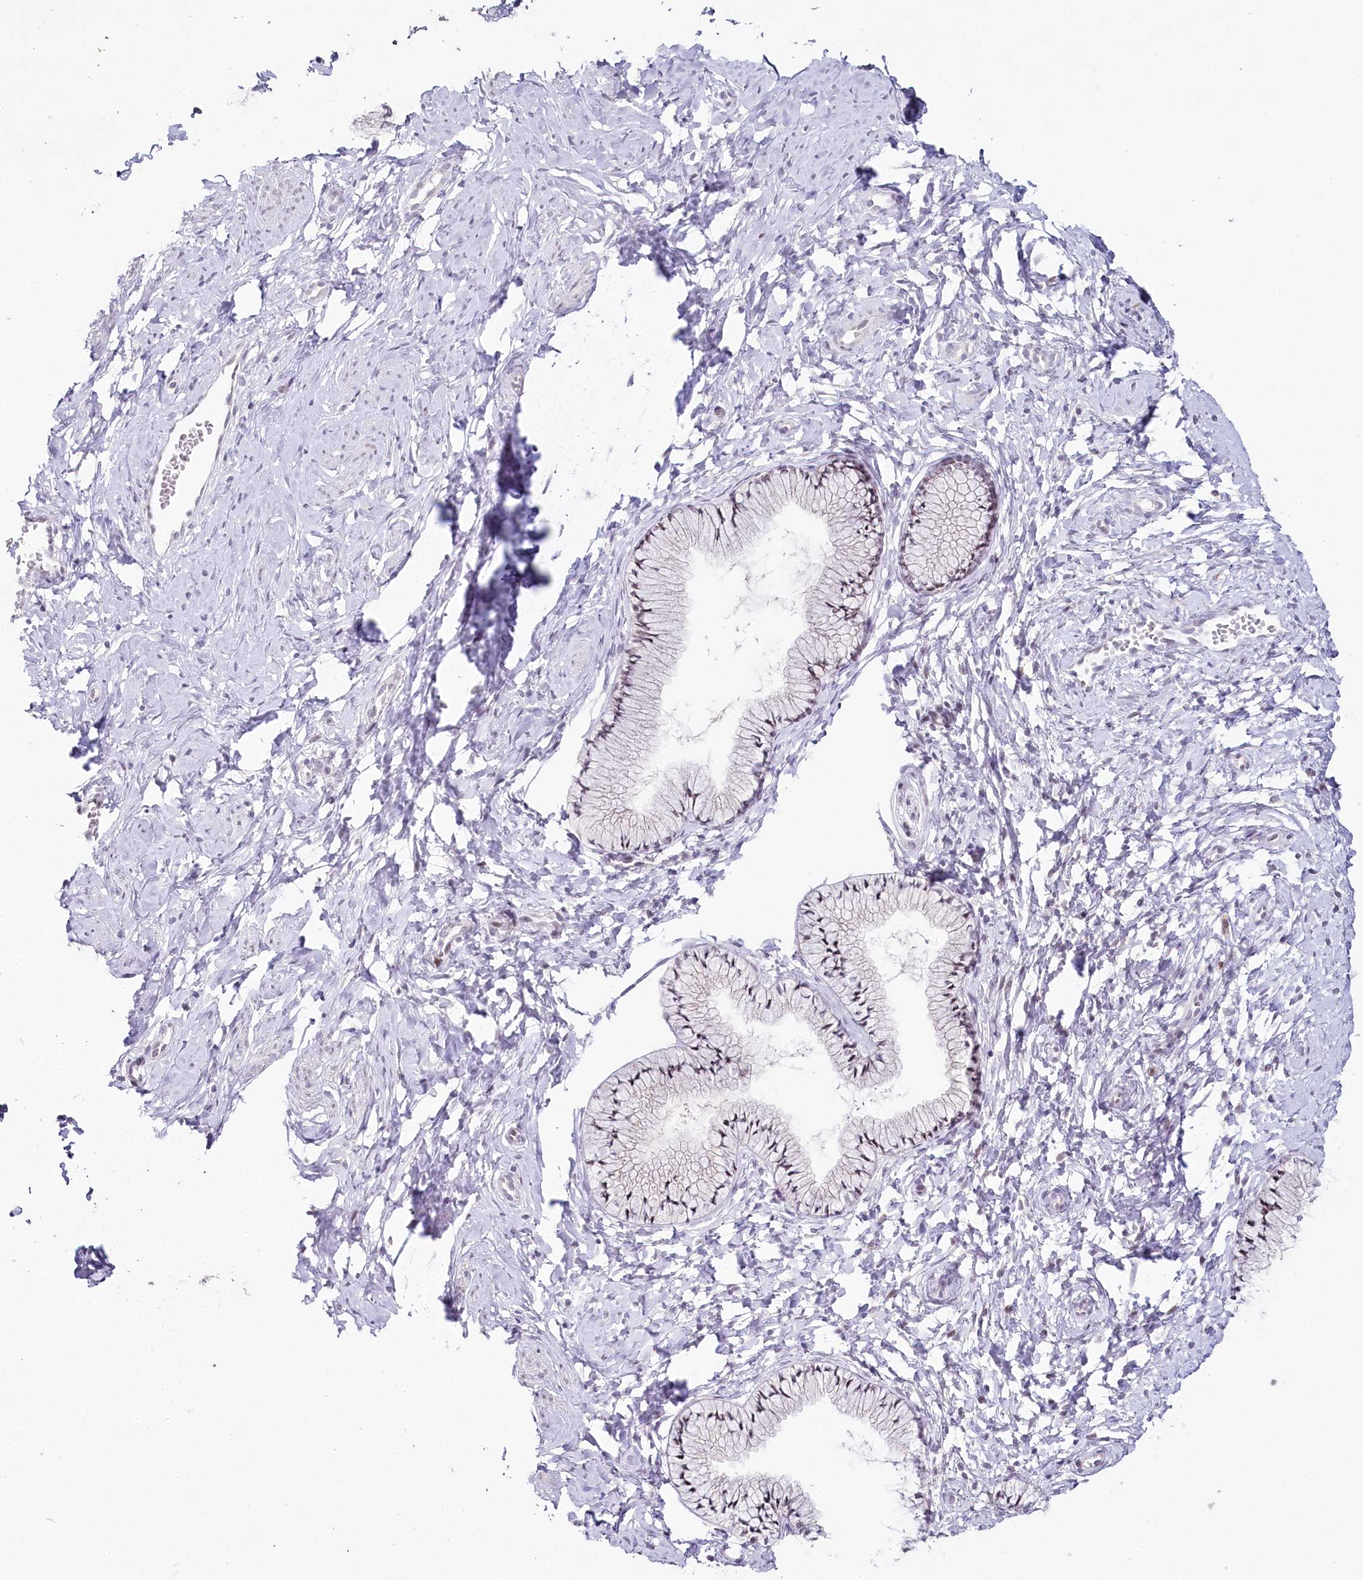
{"staining": {"intensity": "weak", "quantity": "25%-75%", "location": "nuclear"}, "tissue": "cervix", "cell_type": "Glandular cells", "image_type": "normal", "snomed": [{"axis": "morphology", "description": "Normal tissue, NOS"}, {"axis": "topography", "description": "Cervix"}], "caption": "Glandular cells display weak nuclear positivity in about 25%-75% of cells in normal cervix. The staining is performed using DAB brown chromogen to label protein expression. The nuclei are counter-stained blue using hematoxylin.", "gene": "HPD", "patient": {"sex": "female", "age": 33}}